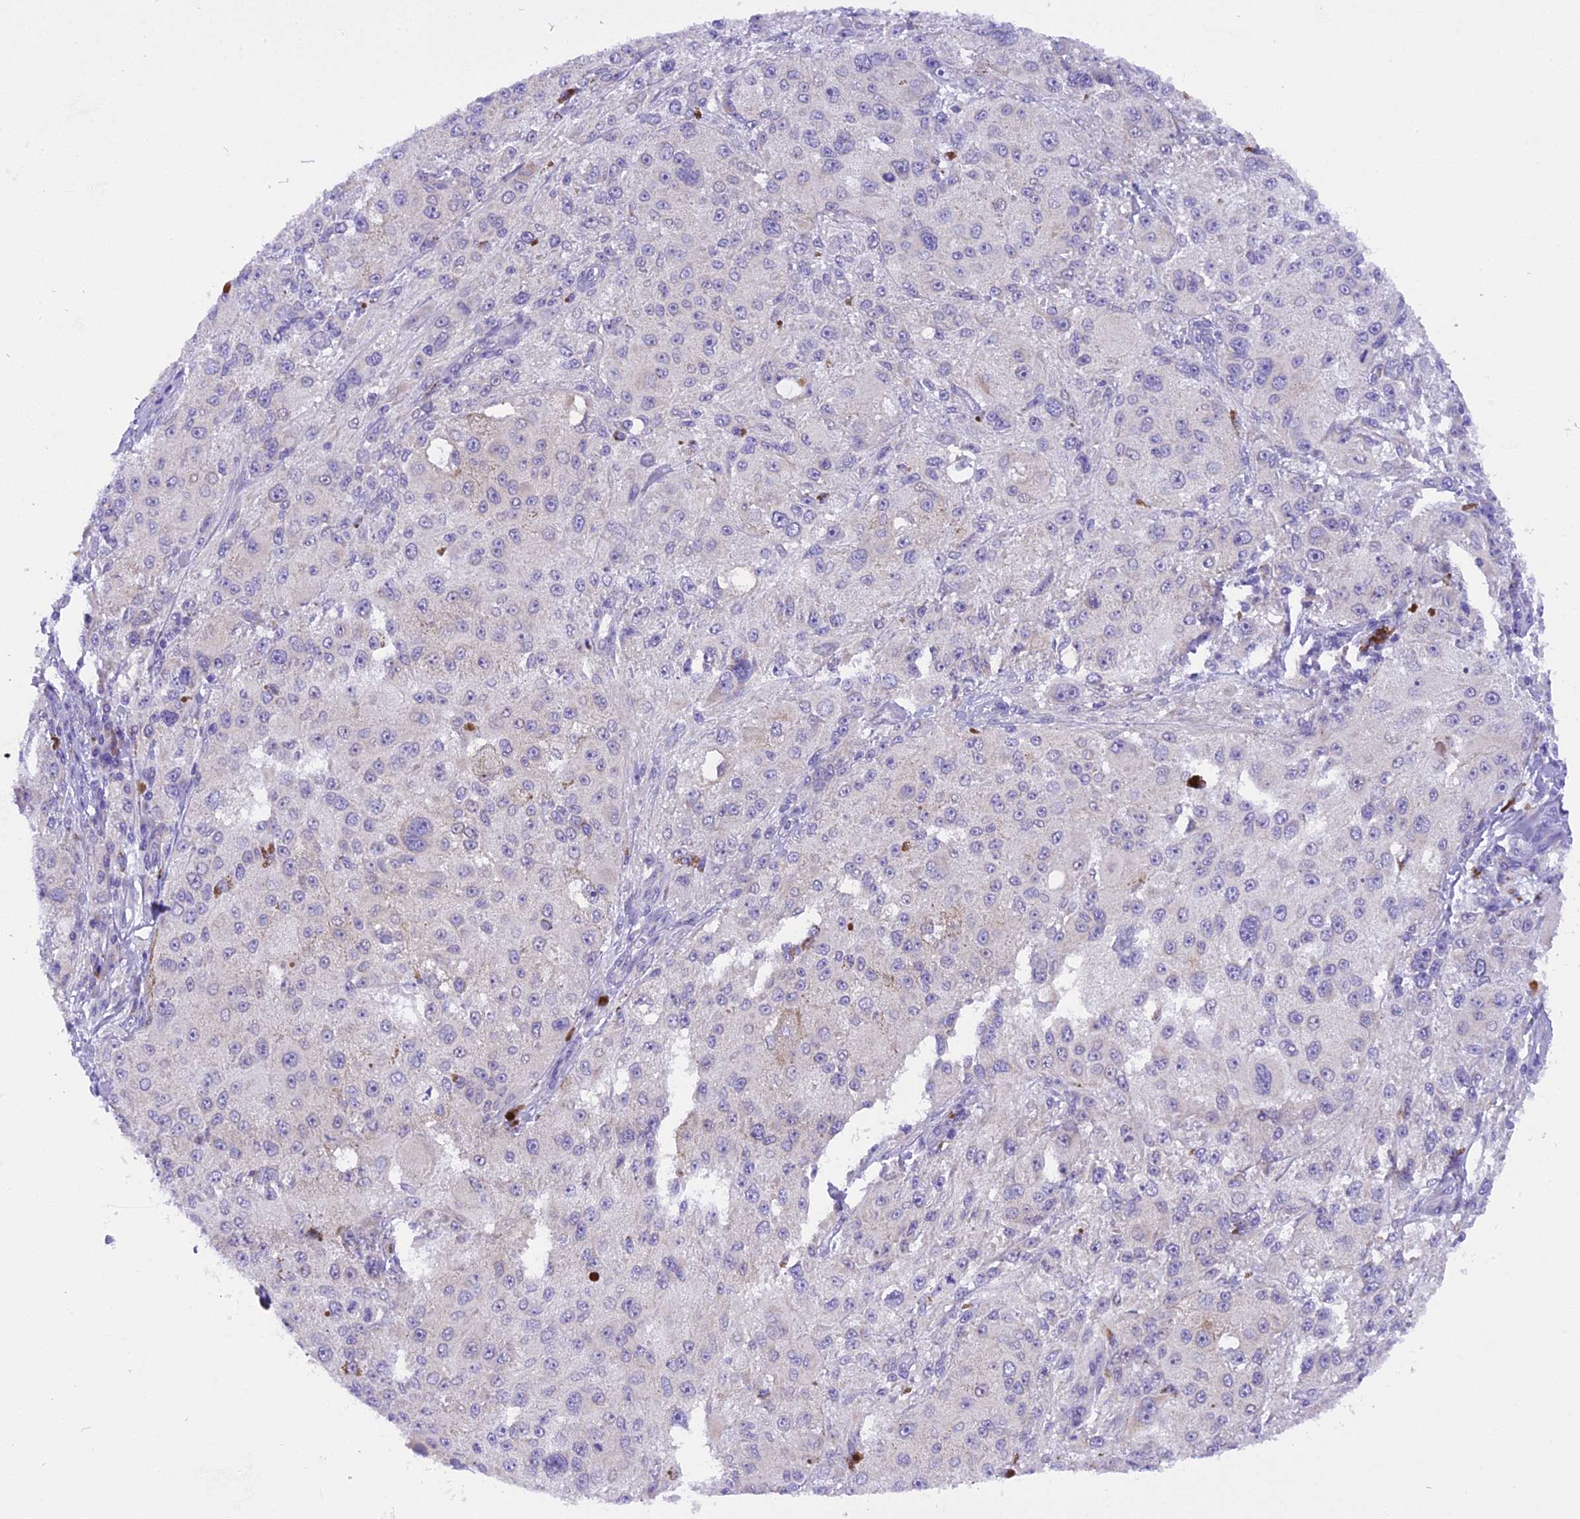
{"staining": {"intensity": "negative", "quantity": "none", "location": "none"}, "tissue": "melanoma", "cell_type": "Tumor cells", "image_type": "cancer", "snomed": [{"axis": "morphology", "description": "Necrosis, NOS"}, {"axis": "morphology", "description": "Malignant melanoma, NOS"}, {"axis": "topography", "description": "Skin"}], "caption": "Tumor cells show no significant staining in malignant melanoma.", "gene": "TRIM3", "patient": {"sex": "female", "age": 87}}